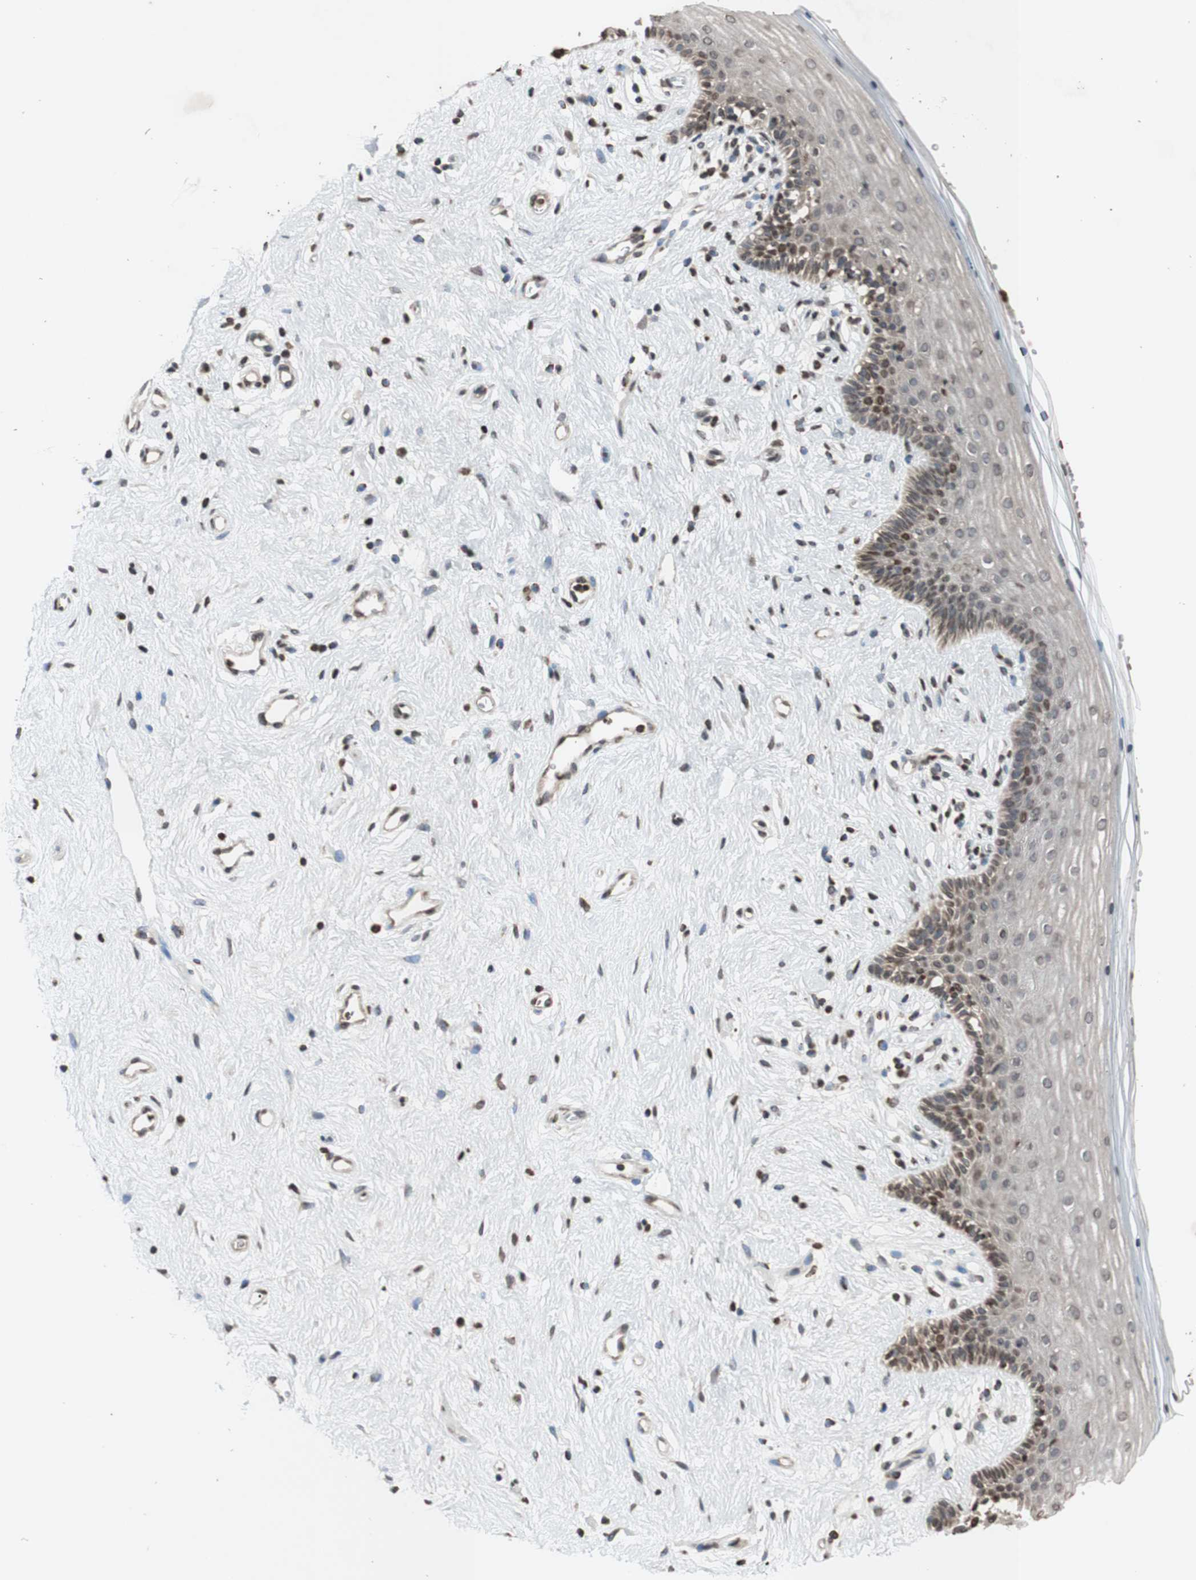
{"staining": {"intensity": "moderate", "quantity": "<25%", "location": "nuclear"}, "tissue": "vagina", "cell_type": "Squamous epithelial cells", "image_type": "normal", "snomed": [{"axis": "morphology", "description": "Normal tissue, NOS"}, {"axis": "topography", "description": "Vagina"}], "caption": "This is a photomicrograph of IHC staining of benign vagina, which shows moderate positivity in the nuclear of squamous epithelial cells.", "gene": "MCM6", "patient": {"sex": "female", "age": 44}}